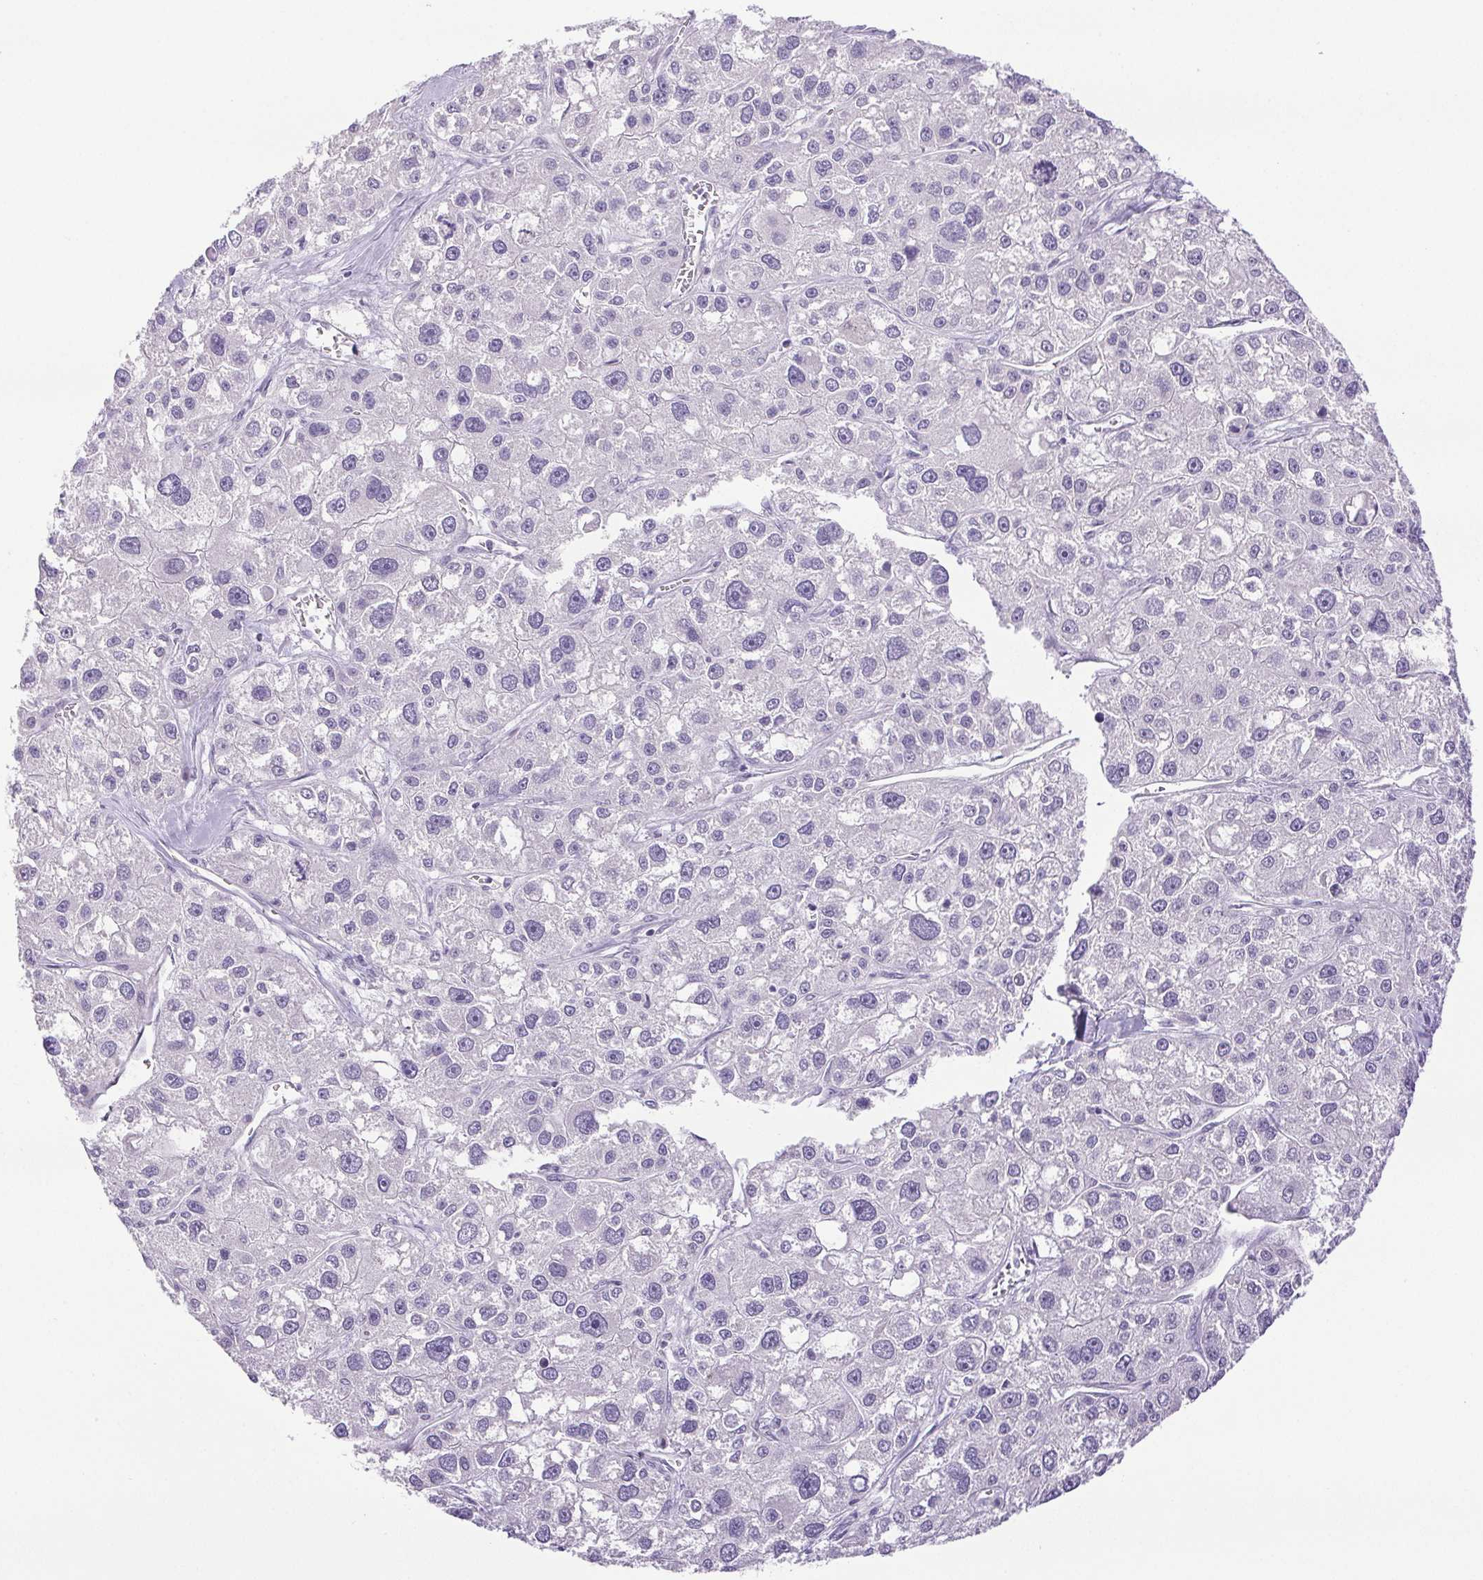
{"staining": {"intensity": "negative", "quantity": "none", "location": "none"}, "tissue": "liver cancer", "cell_type": "Tumor cells", "image_type": "cancer", "snomed": [{"axis": "morphology", "description": "Carcinoma, Hepatocellular, NOS"}, {"axis": "topography", "description": "Liver"}], "caption": "Human hepatocellular carcinoma (liver) stained for a protein using immunohistochemistry (IHC) displays no expression in tumor cells.", "gene": "PAPPA2", "patient": {"sex": "male", "age": 73}}